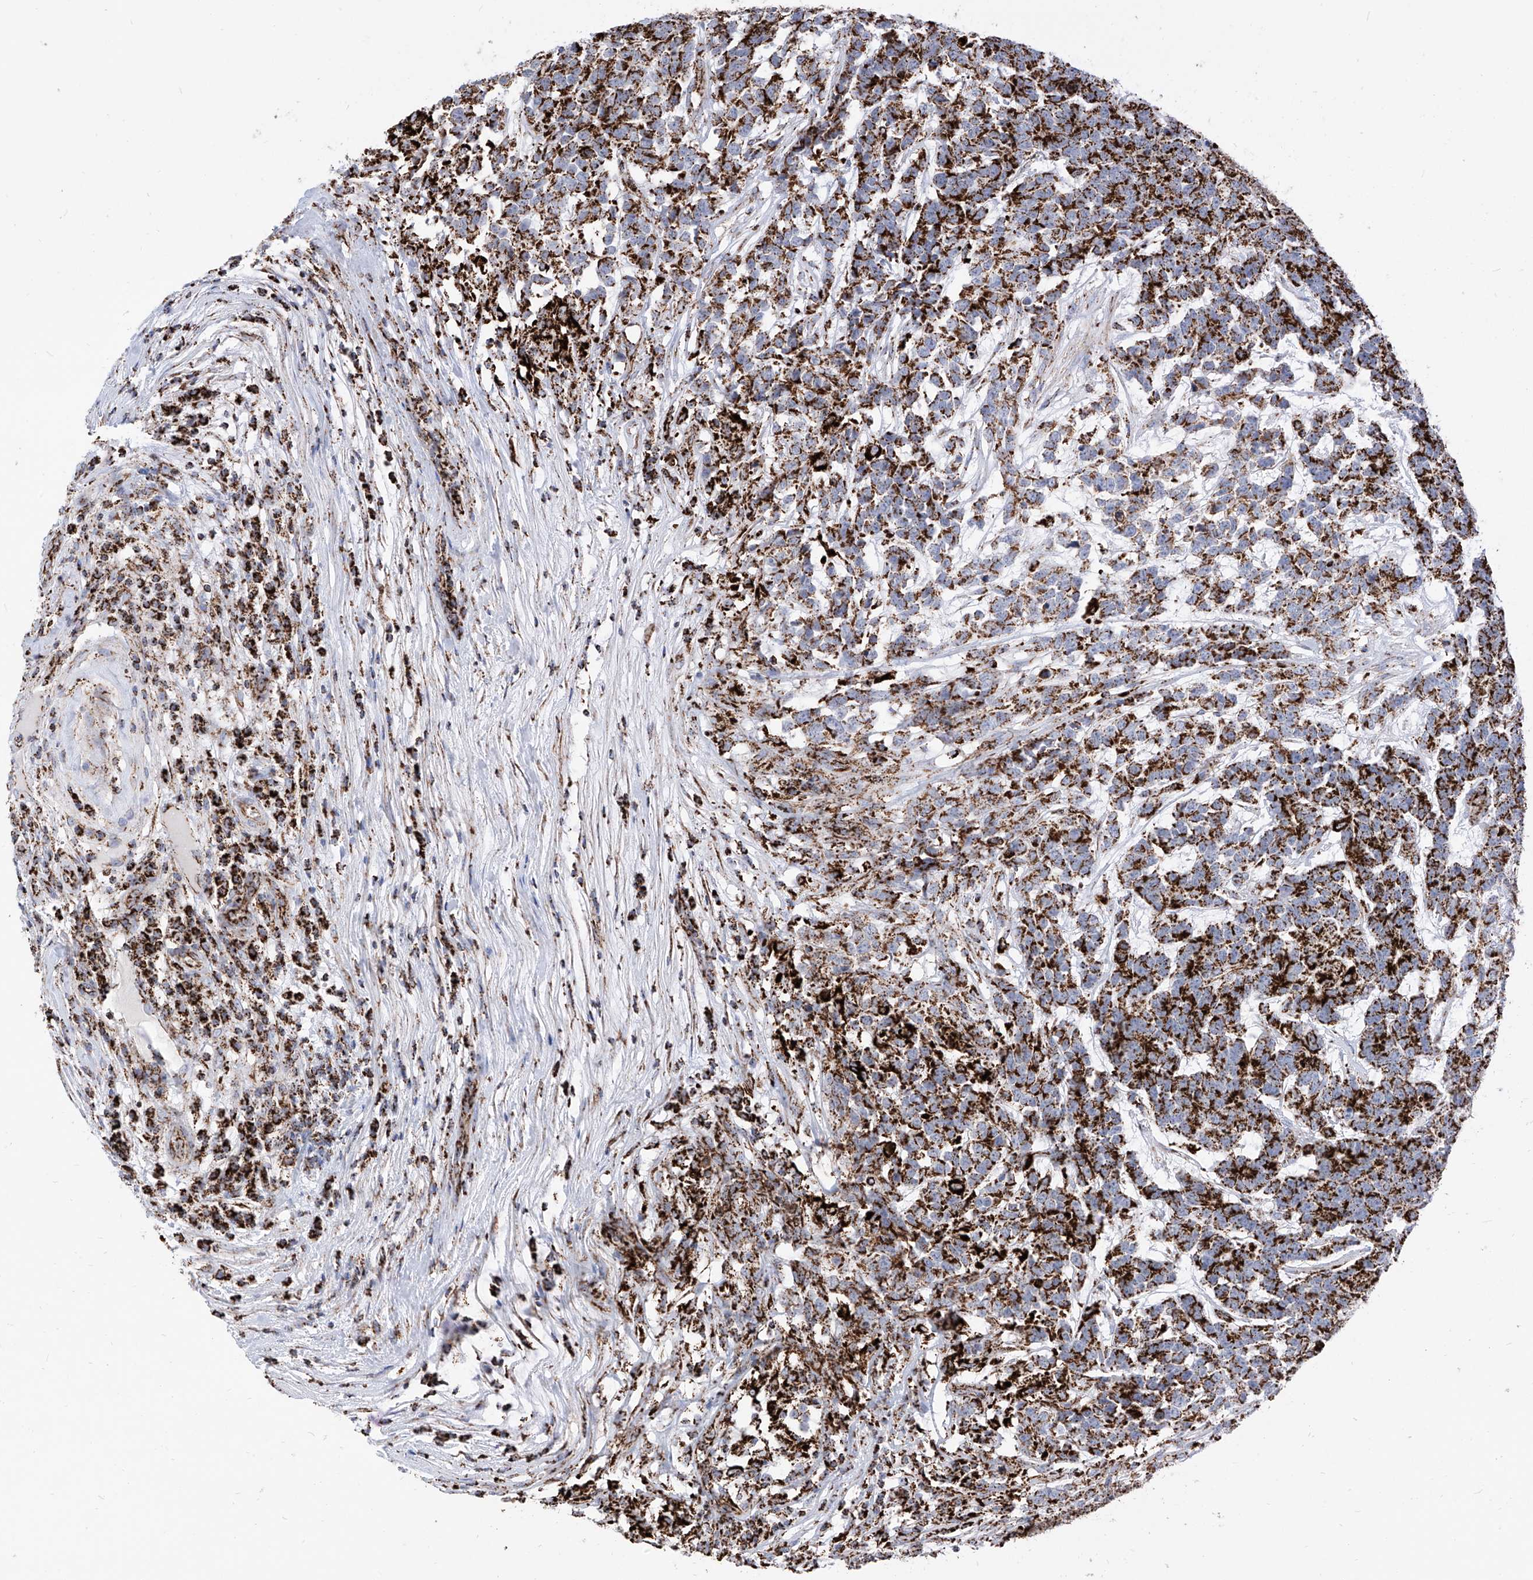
{"staining": {"intensity": "strong", "quantity": "25%-75%", "location": "cytoplasmic/membranous"}, "tissue": "testis cancer", "cell_type": "Tumor cells", "image_type": "cancer", "snomed": [{"axis": "morphology", "description": "Carcinoma, Embryonal, NOS"}, {"axis": "topography", "description": "Testis"}], "caption": "Immunohistochemistry (IHC) (DAB) staining of human embryonal carcinoma (testis) displays strong cytoplasmic/membranous protein staining in approximately 25%-75% of tumor cells. (IHC, brightfield microscopy, high magnification).", "gene": "COX5B", "patient": {"sex": "male", "age": 26}}